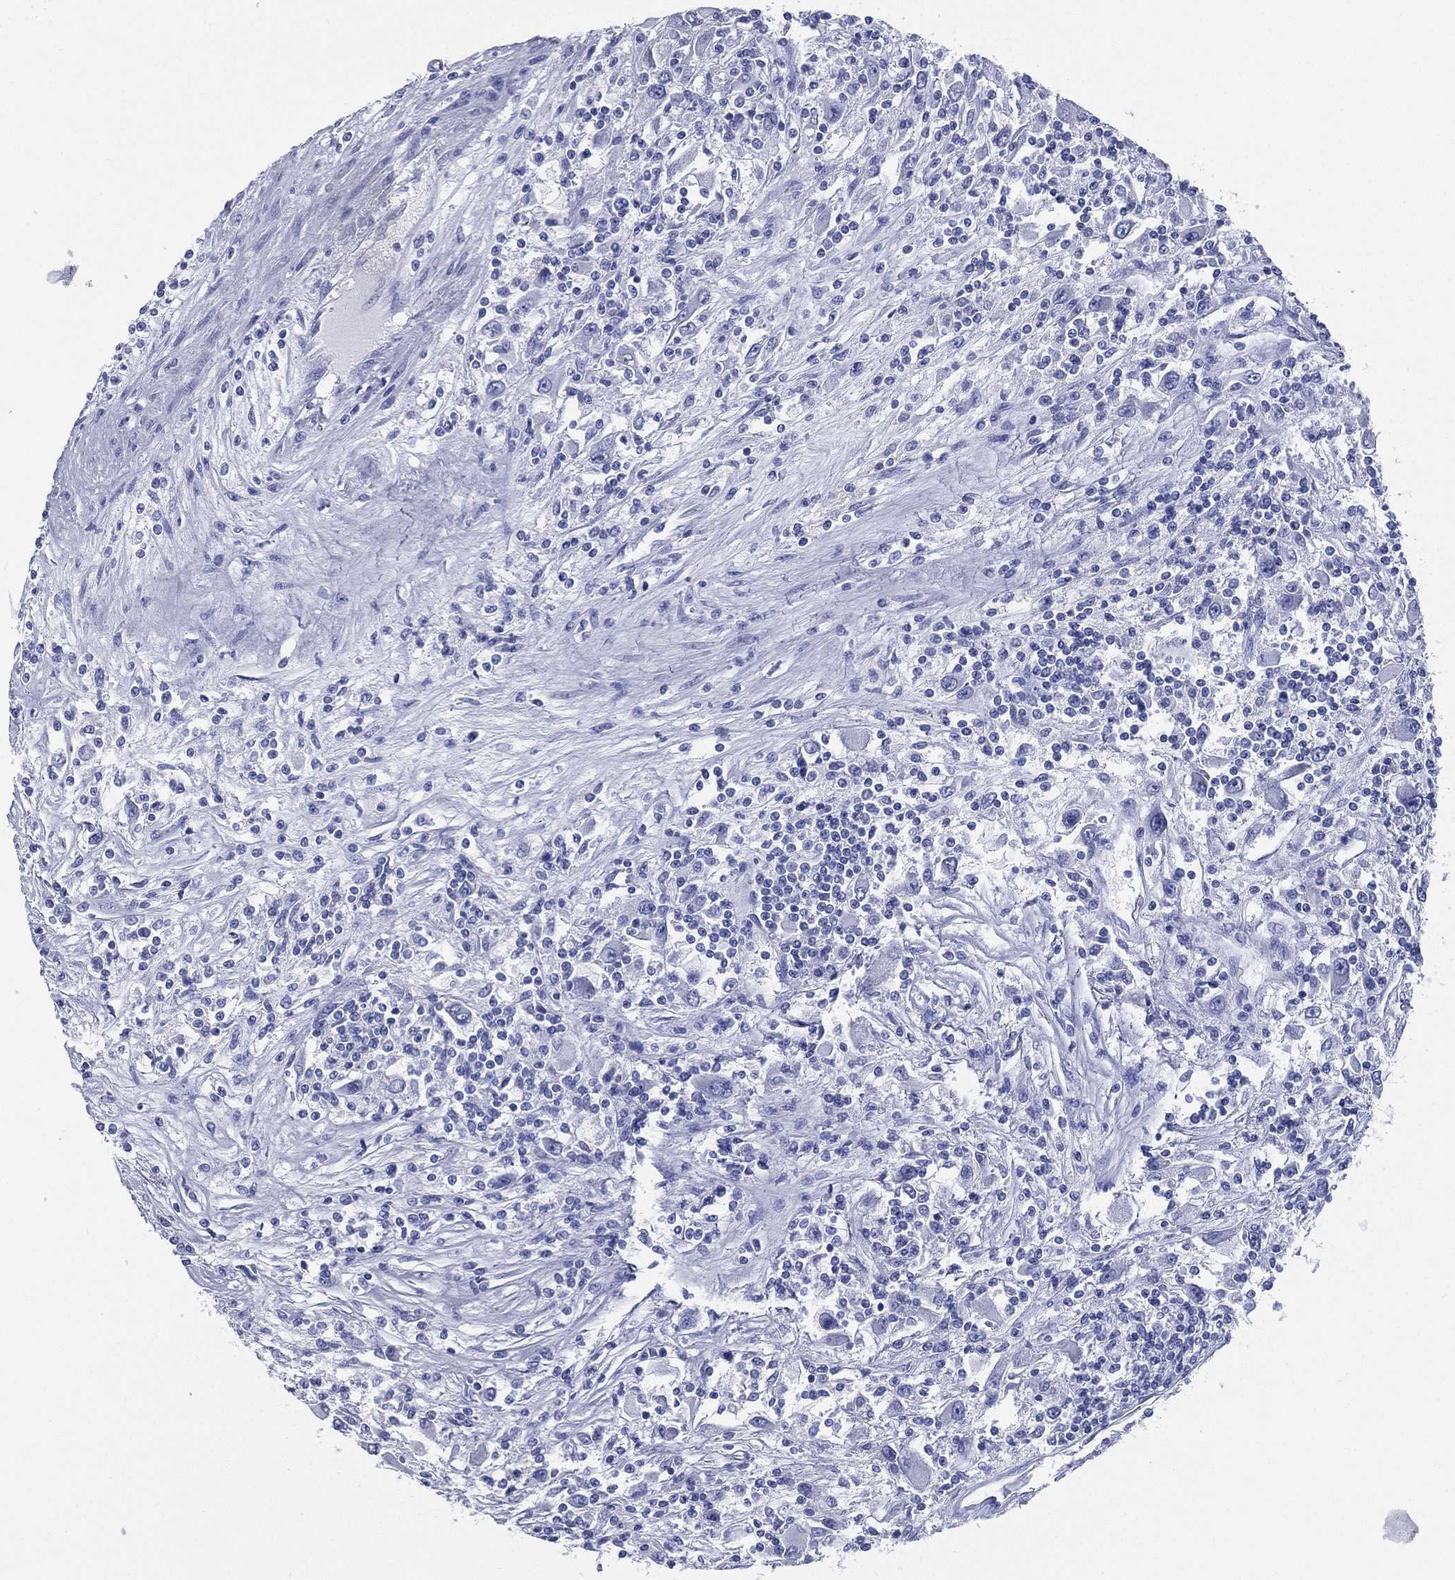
{"staining": {"intensity": "negative", "quantity": "none", "location": "none"}, "tissue": "renal cancer", "cell_type": "Tumor cells", "image_type": "cancer", "snomed": [{"axis": "morphology", "description": "Adenocarcinoma, NOS"}, {"axis": "topography", "description": "Kidney"}], "caption": "Renal cancer was stained to show a protein in brown. There is no significant staining in tumor cells.", "gene": "RSPH4A", "patient": {"sex": "female", "age": 67}}